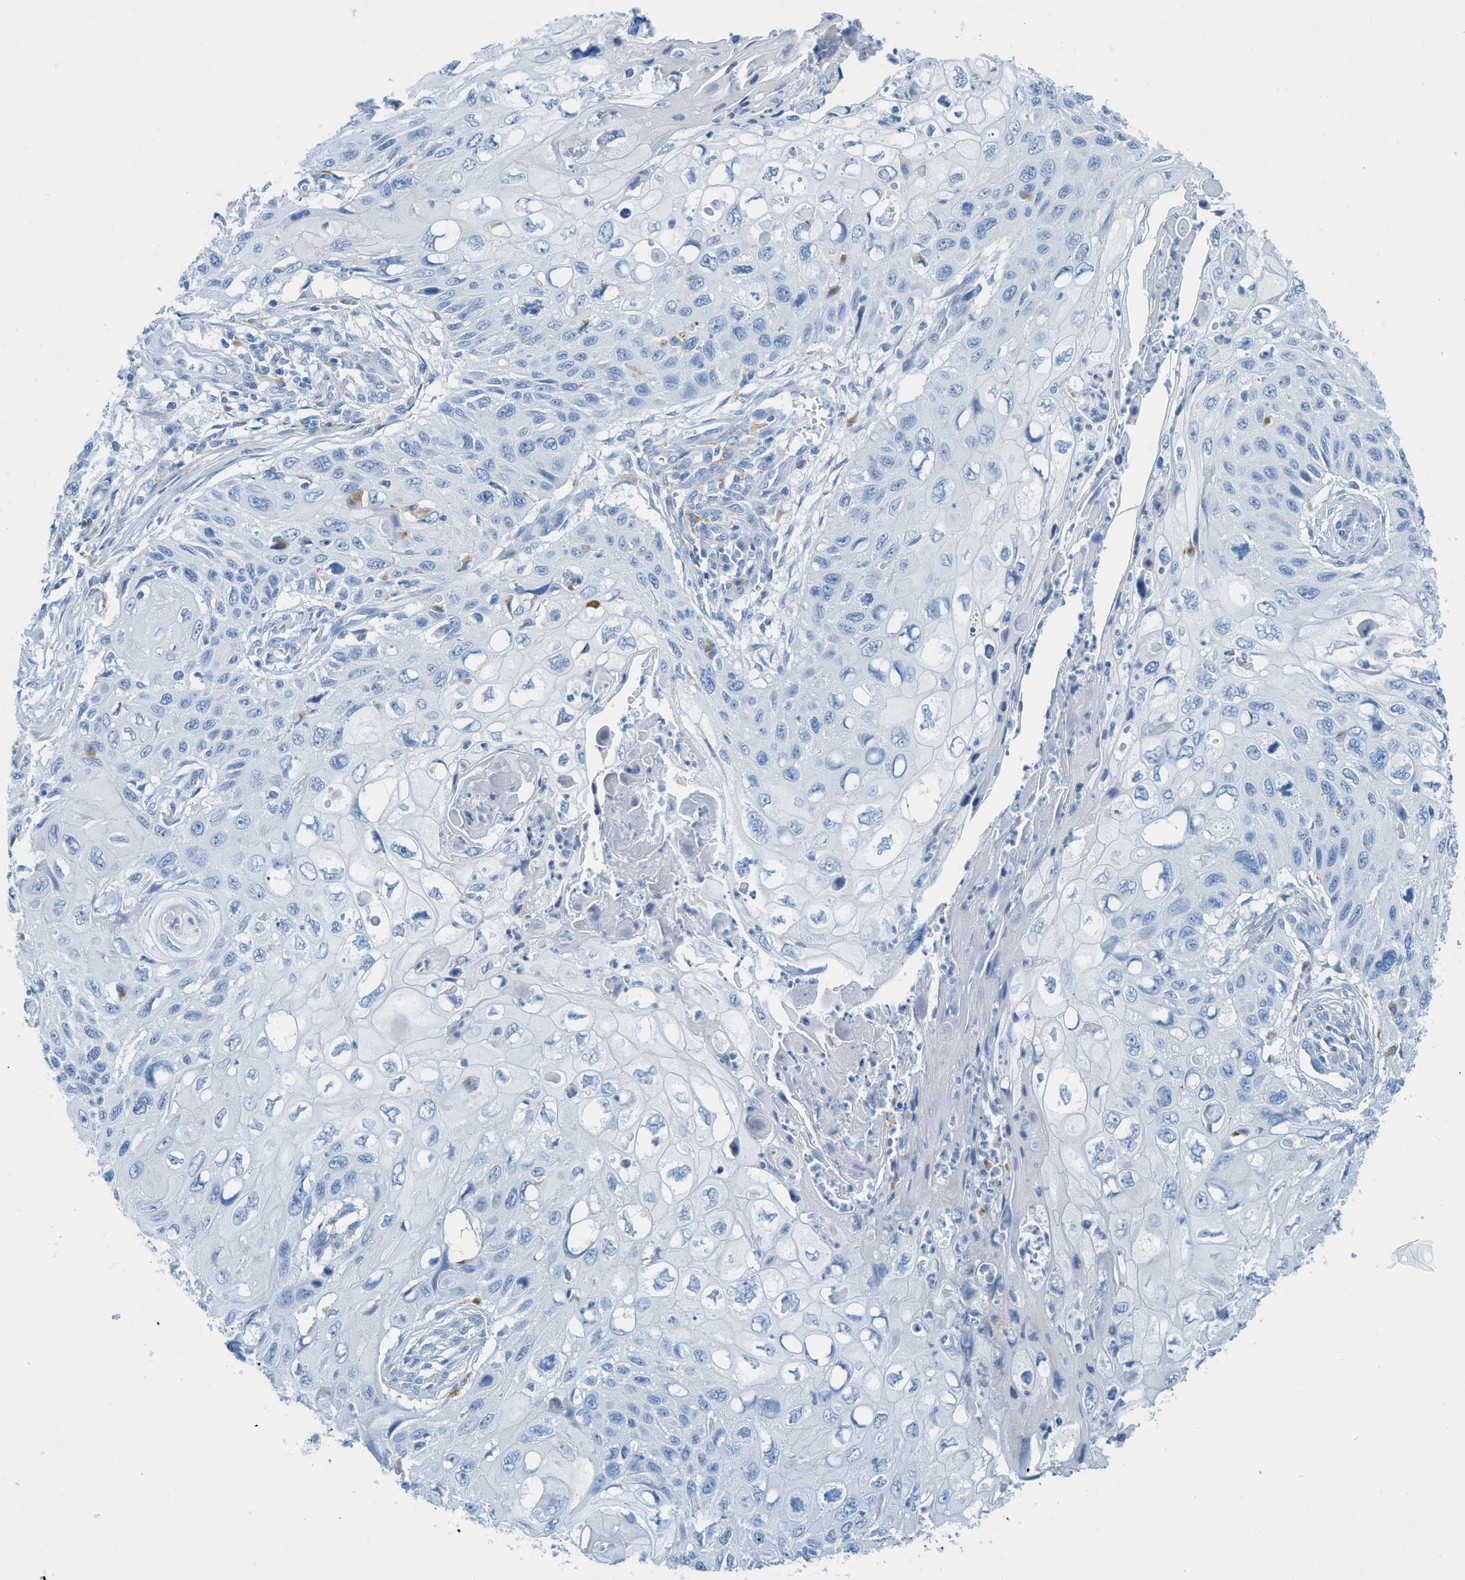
{"staining": {"intensity": "negative", "quantity": "none", "location": "none"}, "tissue": "cervical cancer", "cell_type": "Tumor cells", "image_type": "cancer", "snomed": [{"axis": "morphology", "description": "Squamous cell carcinoma, NOS"}, {"axis": "topography", "description": "Cervix"}], "caption": "IHC histopathology image of squamous cell carcinoma (cervical) stained for a protein (brown), which demonstrates no positivity in tumor cells. (Immunohistochemistry, brightfield microscopy, high magnification).", "gene": "C21orf62", "patient": {"sex": "female", "age": 70}}